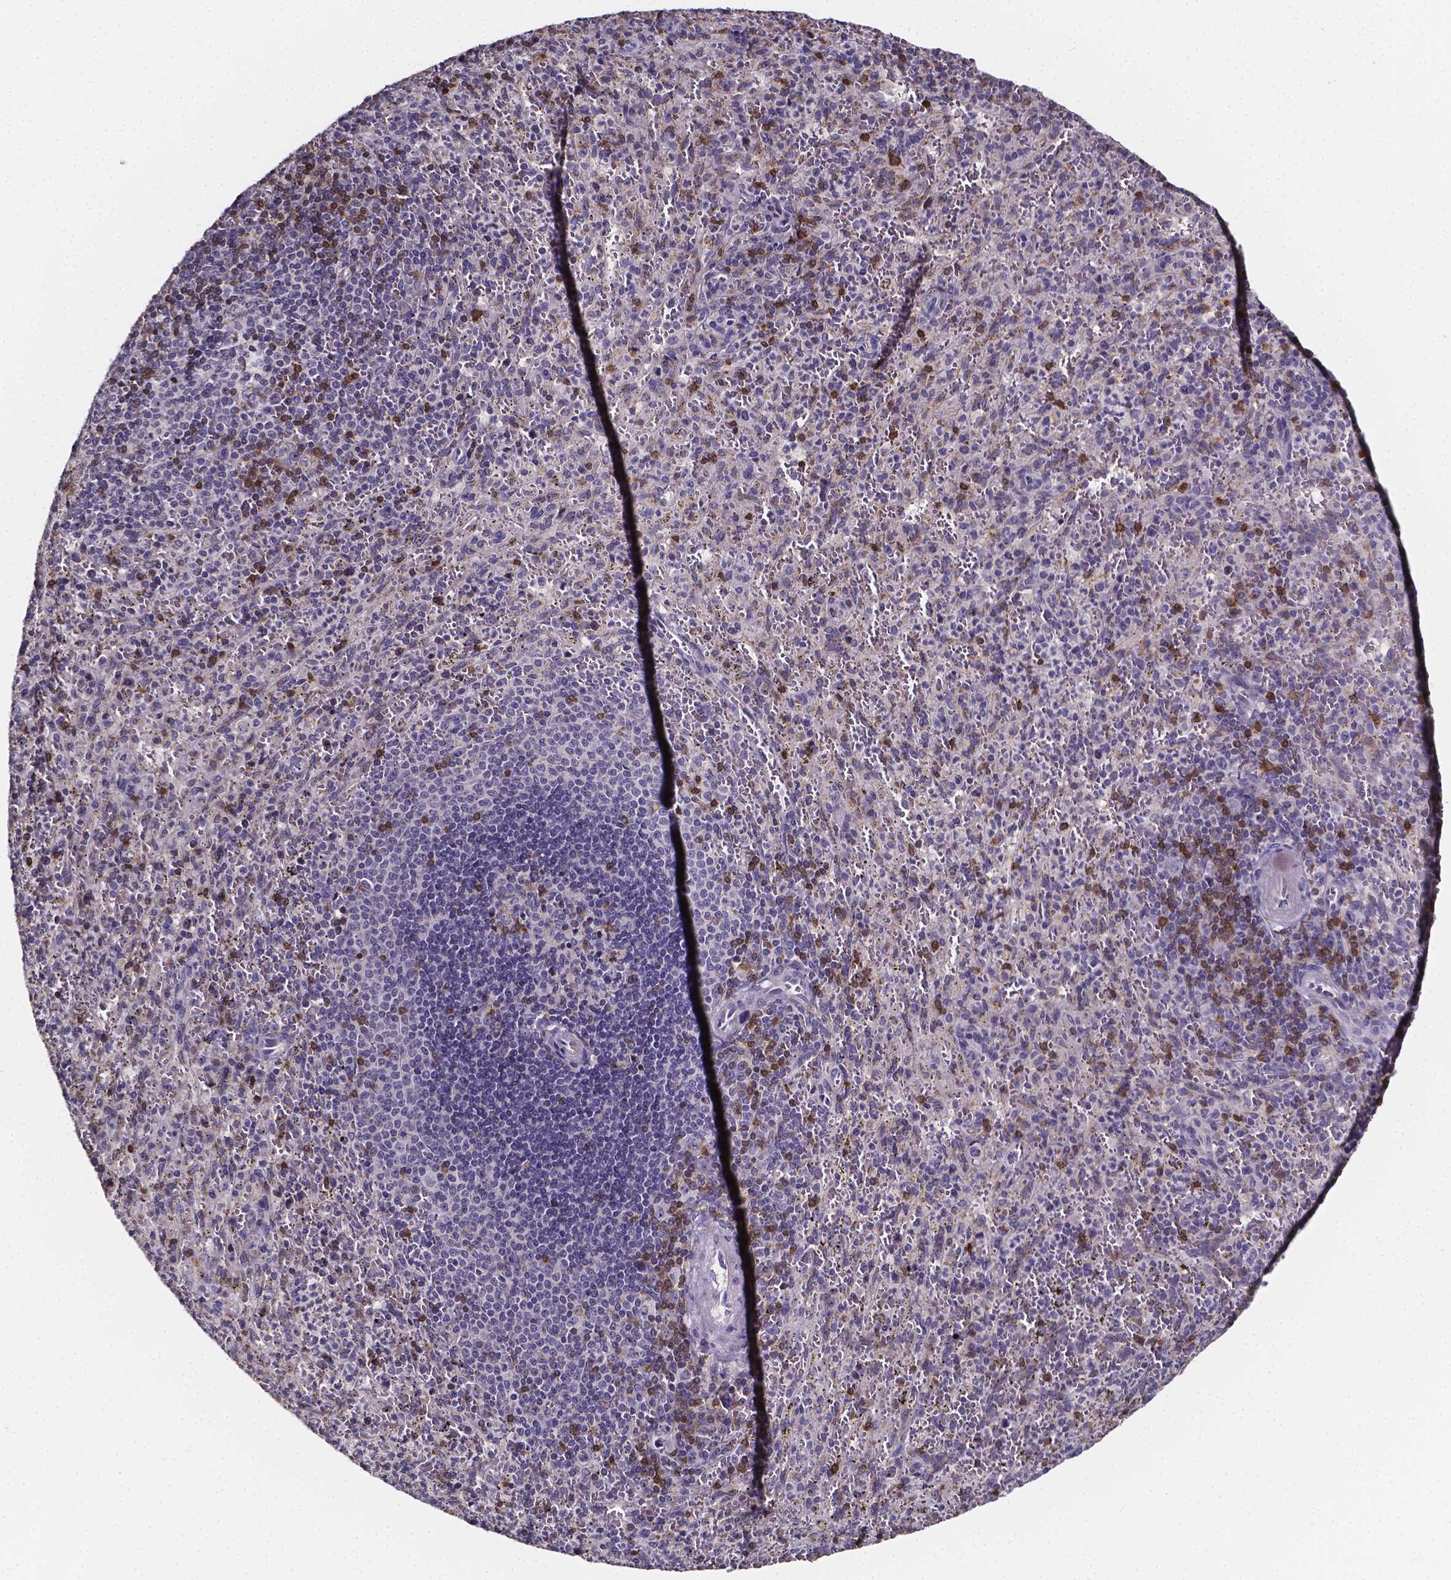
{"staining": {"intensity": "strong", "quantity": "<25%", "location": "cytoplasmic/membranous"}, "tissue": "spleen", "cell_type": "Cells in red pulp", "image_type": "normal", "snomed": [{"axis": "morphology", "description": "Normal tissue, NOS"}, {"axis": "topography", "description": "Spleen"}], "caption": "Immunohistochemical staining of benign human spleen displays <25% levels of strong cytoplasmic/membranous protein staining in approximately <25% of cells in red pulp.", "gene": "THEMIS", "patient": {"sex": "male", "age": 57}}